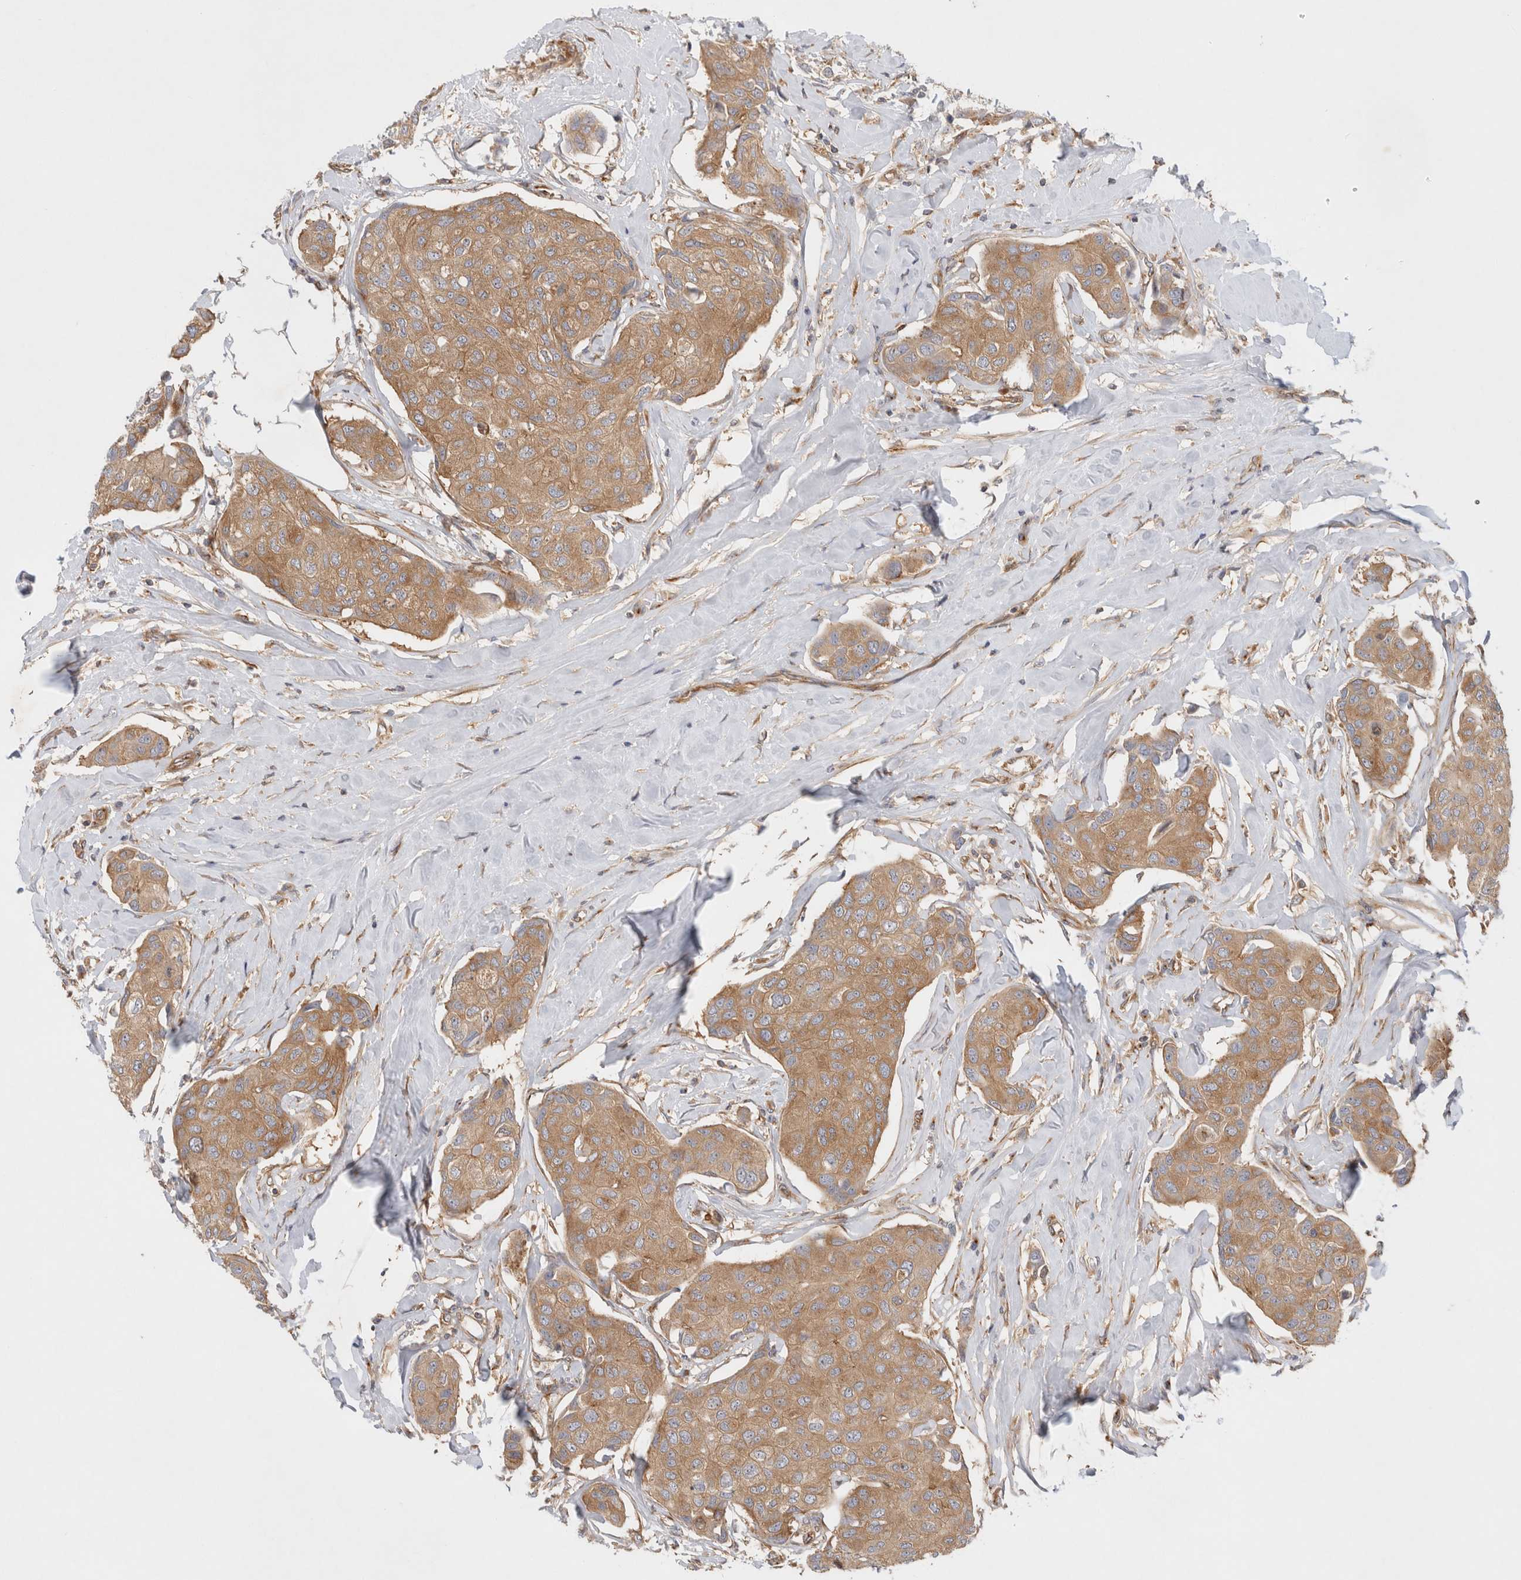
{"staining": {"intensity": "moderate", "quantity": ">75%", "location": "cytoplasmic/membranous"}, "tissue": "breast cancer", "cell_type": "Tumor cells", "image_type": "cancer", "snomed": [{"axis": "morphology", "description": "Duct carcinoma"}, {"axis": "topography", "description": "Breast"}], "caption": "Human breast cancer (infiltrating ductal carcinoma) stained with a brown dye shows moderate cytoplasmic/membranous positive positivity in approximately >75% of tumor cells.", "gene": "GPR150", "patient": {"sex": "female", "age": 80}}